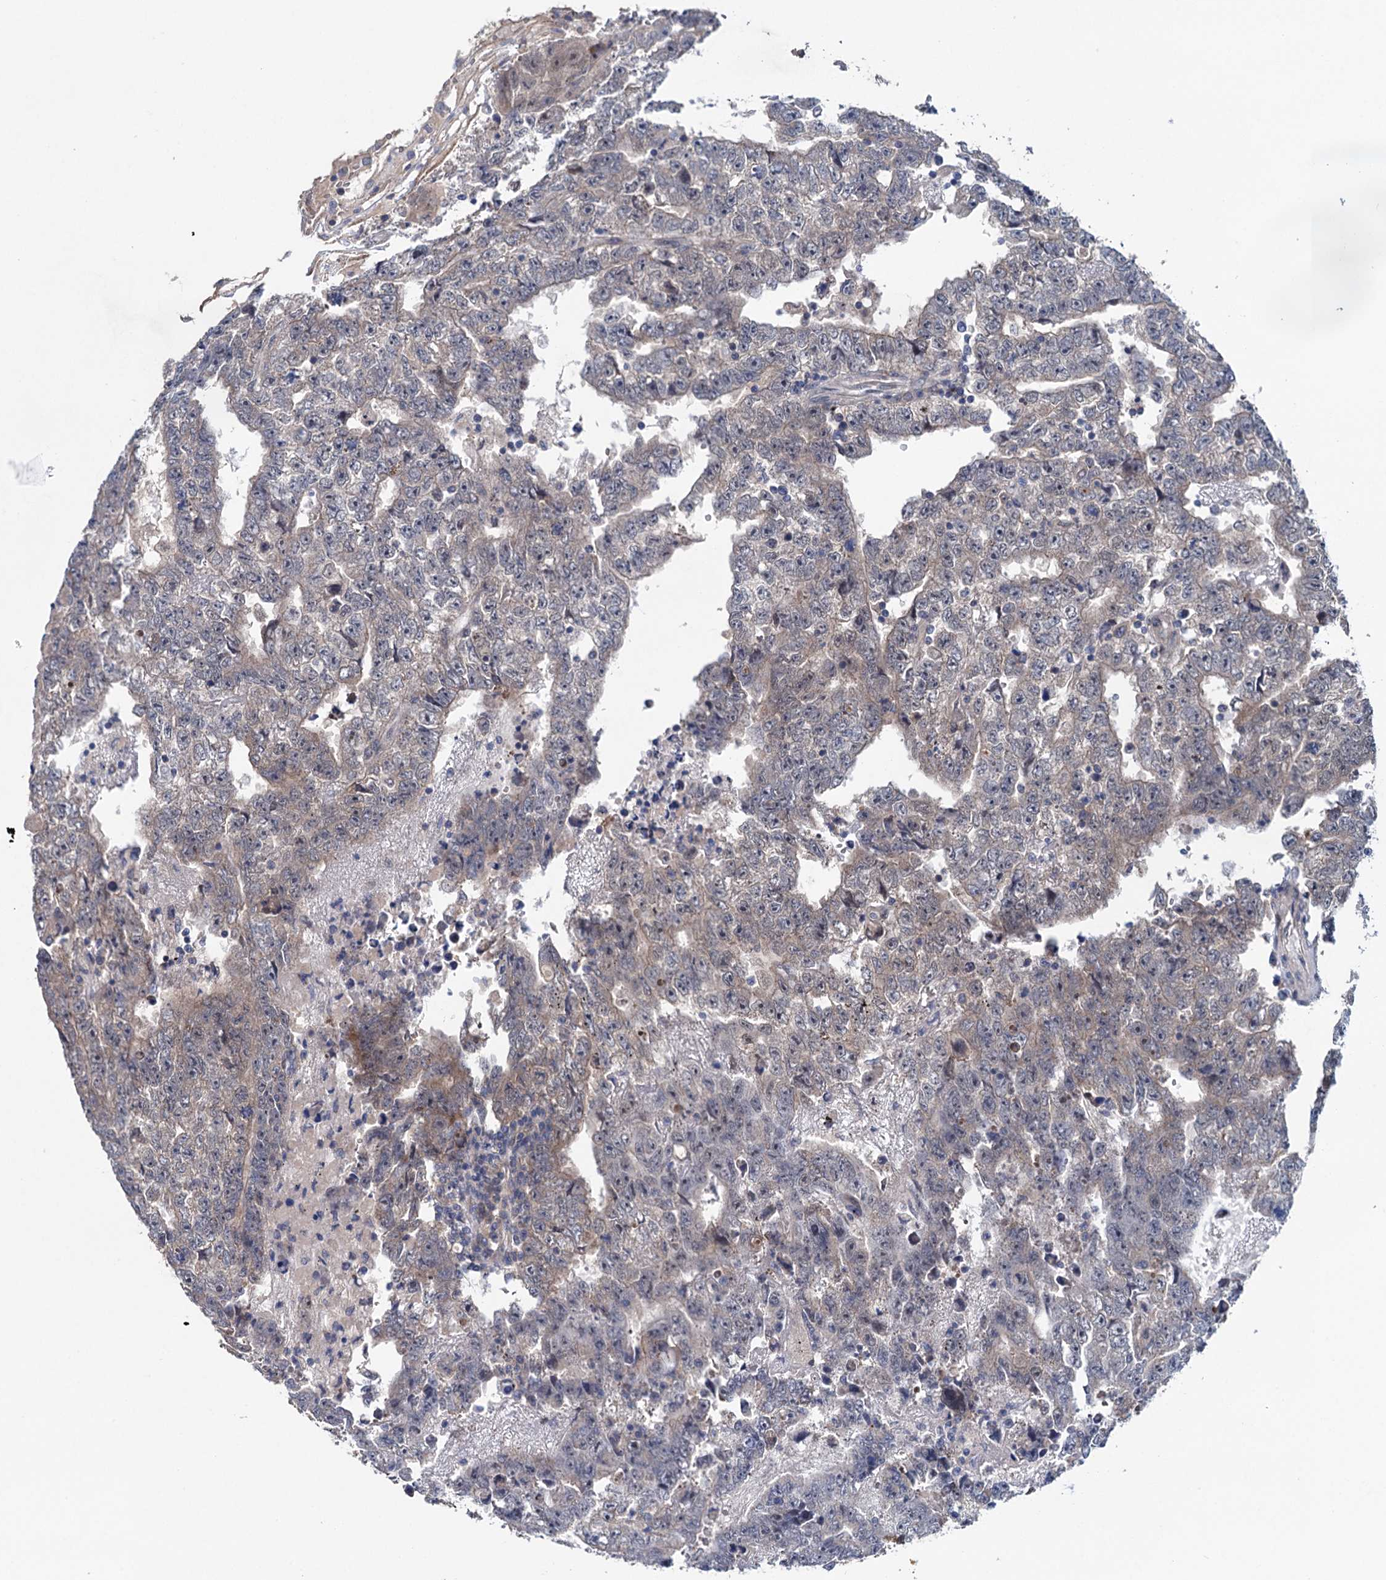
{"staining": {"intensity": "weak", "quantity": "<25%", "location": "cytoplasmic/membranous"}, "tissue": "testis cancer", "cell_type": "Tumor cells", "image_type": "cancer", "snomed": [{"axis": "morphology", "description": "Carcinoma, Embryonal, NOS"}, {"axis": "topography", "description": "Testis"}], "caption": "Micrograph shows no protein staining in tumor cells of embryonal carcinoma (testis) tissue.", "gene": "EYA4", "patient": {"sex": "male", "age": 25}}